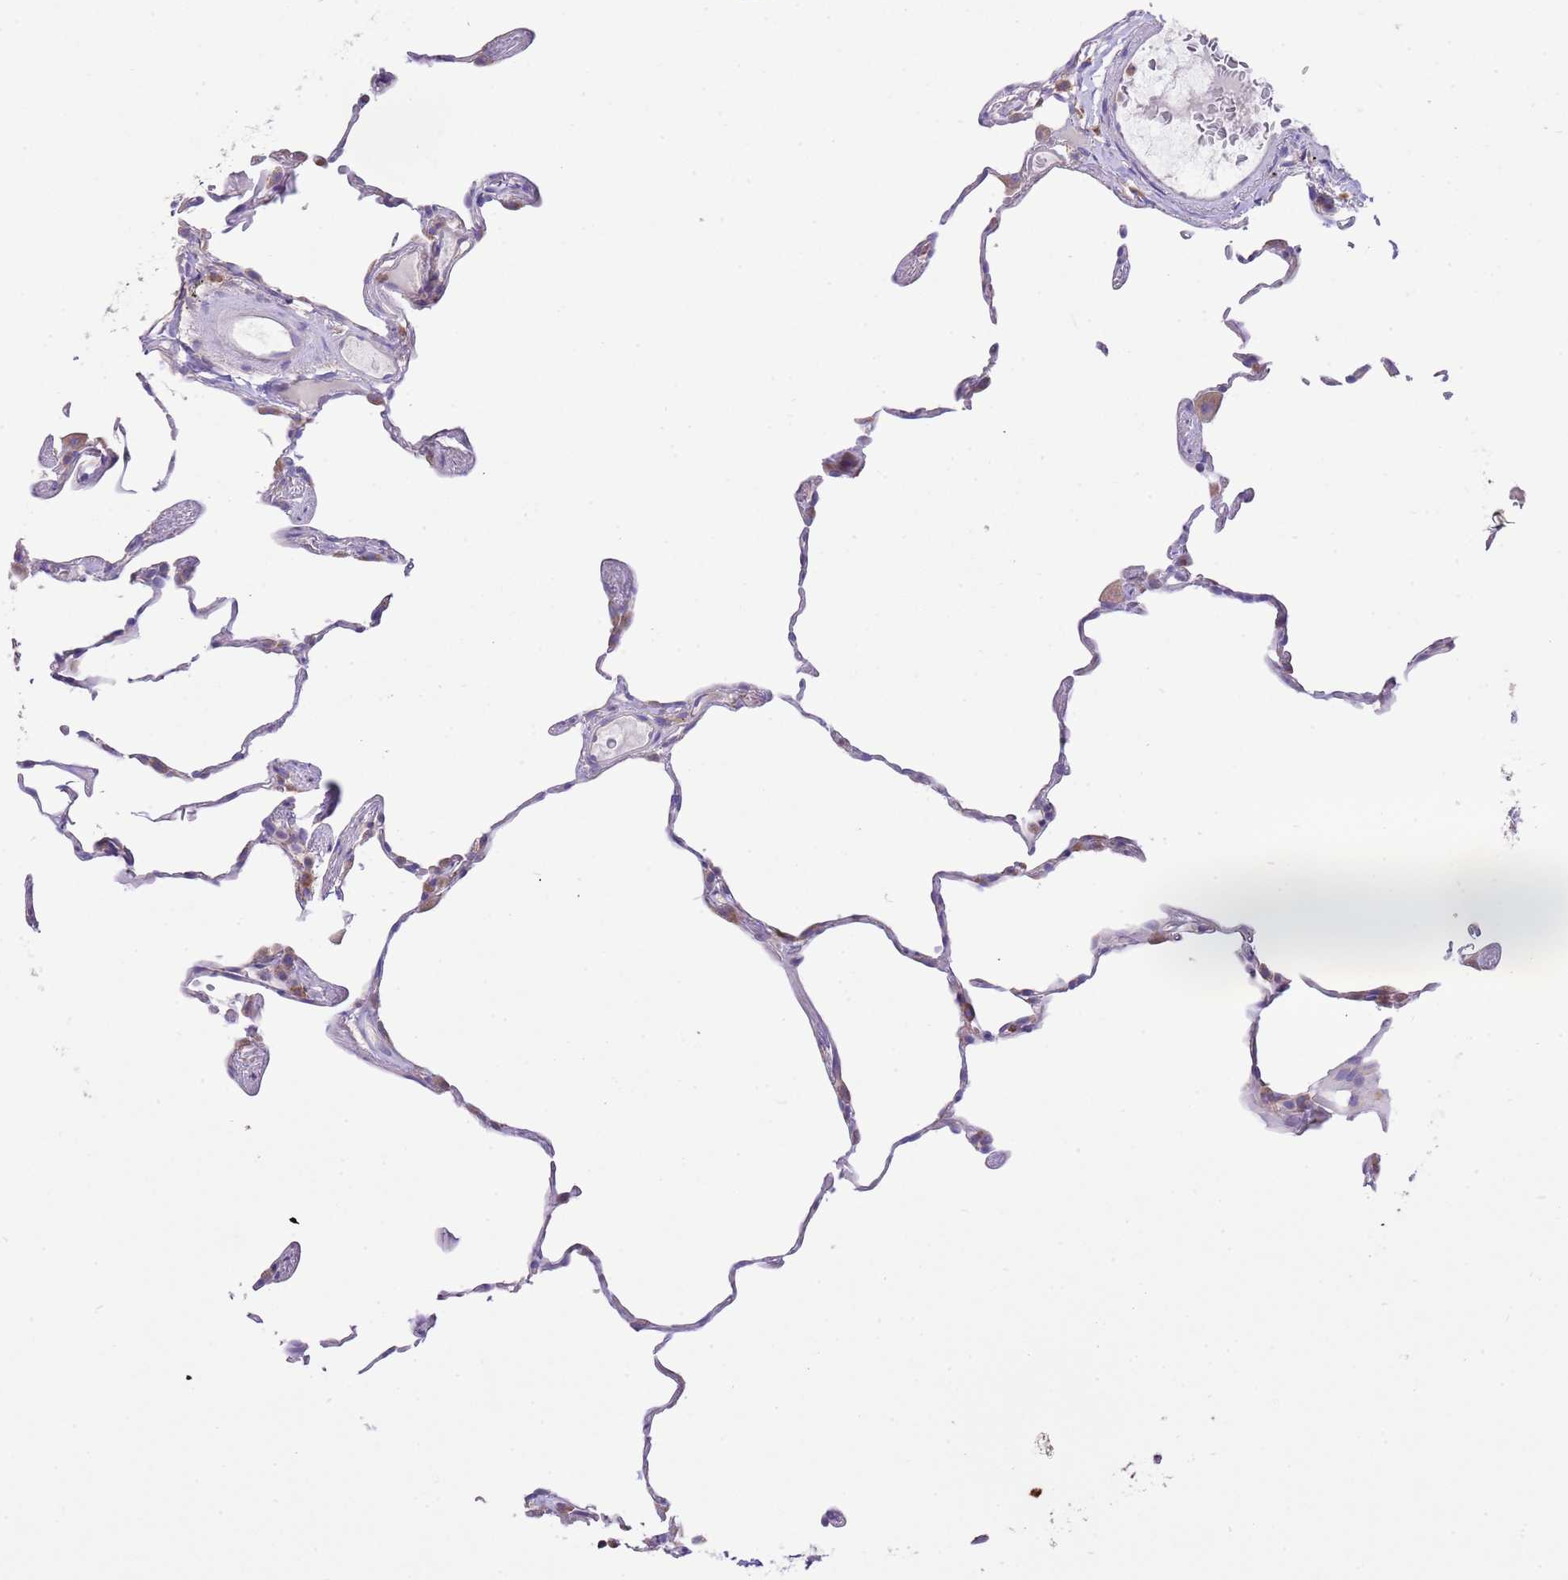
{"staining": {"intensity": "moderate", "quantity": "<25%", "location": "cytoplasmic/membranous"}, "tissue": "lung", "cell_type": "Alveolar cells", "image_type": "normal", "snomed": [{"axis": "morphology", "description": "Normal tissue, NOS"}, {"axis": "topography", "description": "Lung"}], "caption": "Moderate cytoplasmic/membranous protein positivity is identified in about <25% of alveolar cells in lung. (DAB (3,3'-diaminobenzidine) IHC with brightfield microscopy, high magnification).", "gene": "RPS10", "patient": {"sex": "female", "age": 57}}